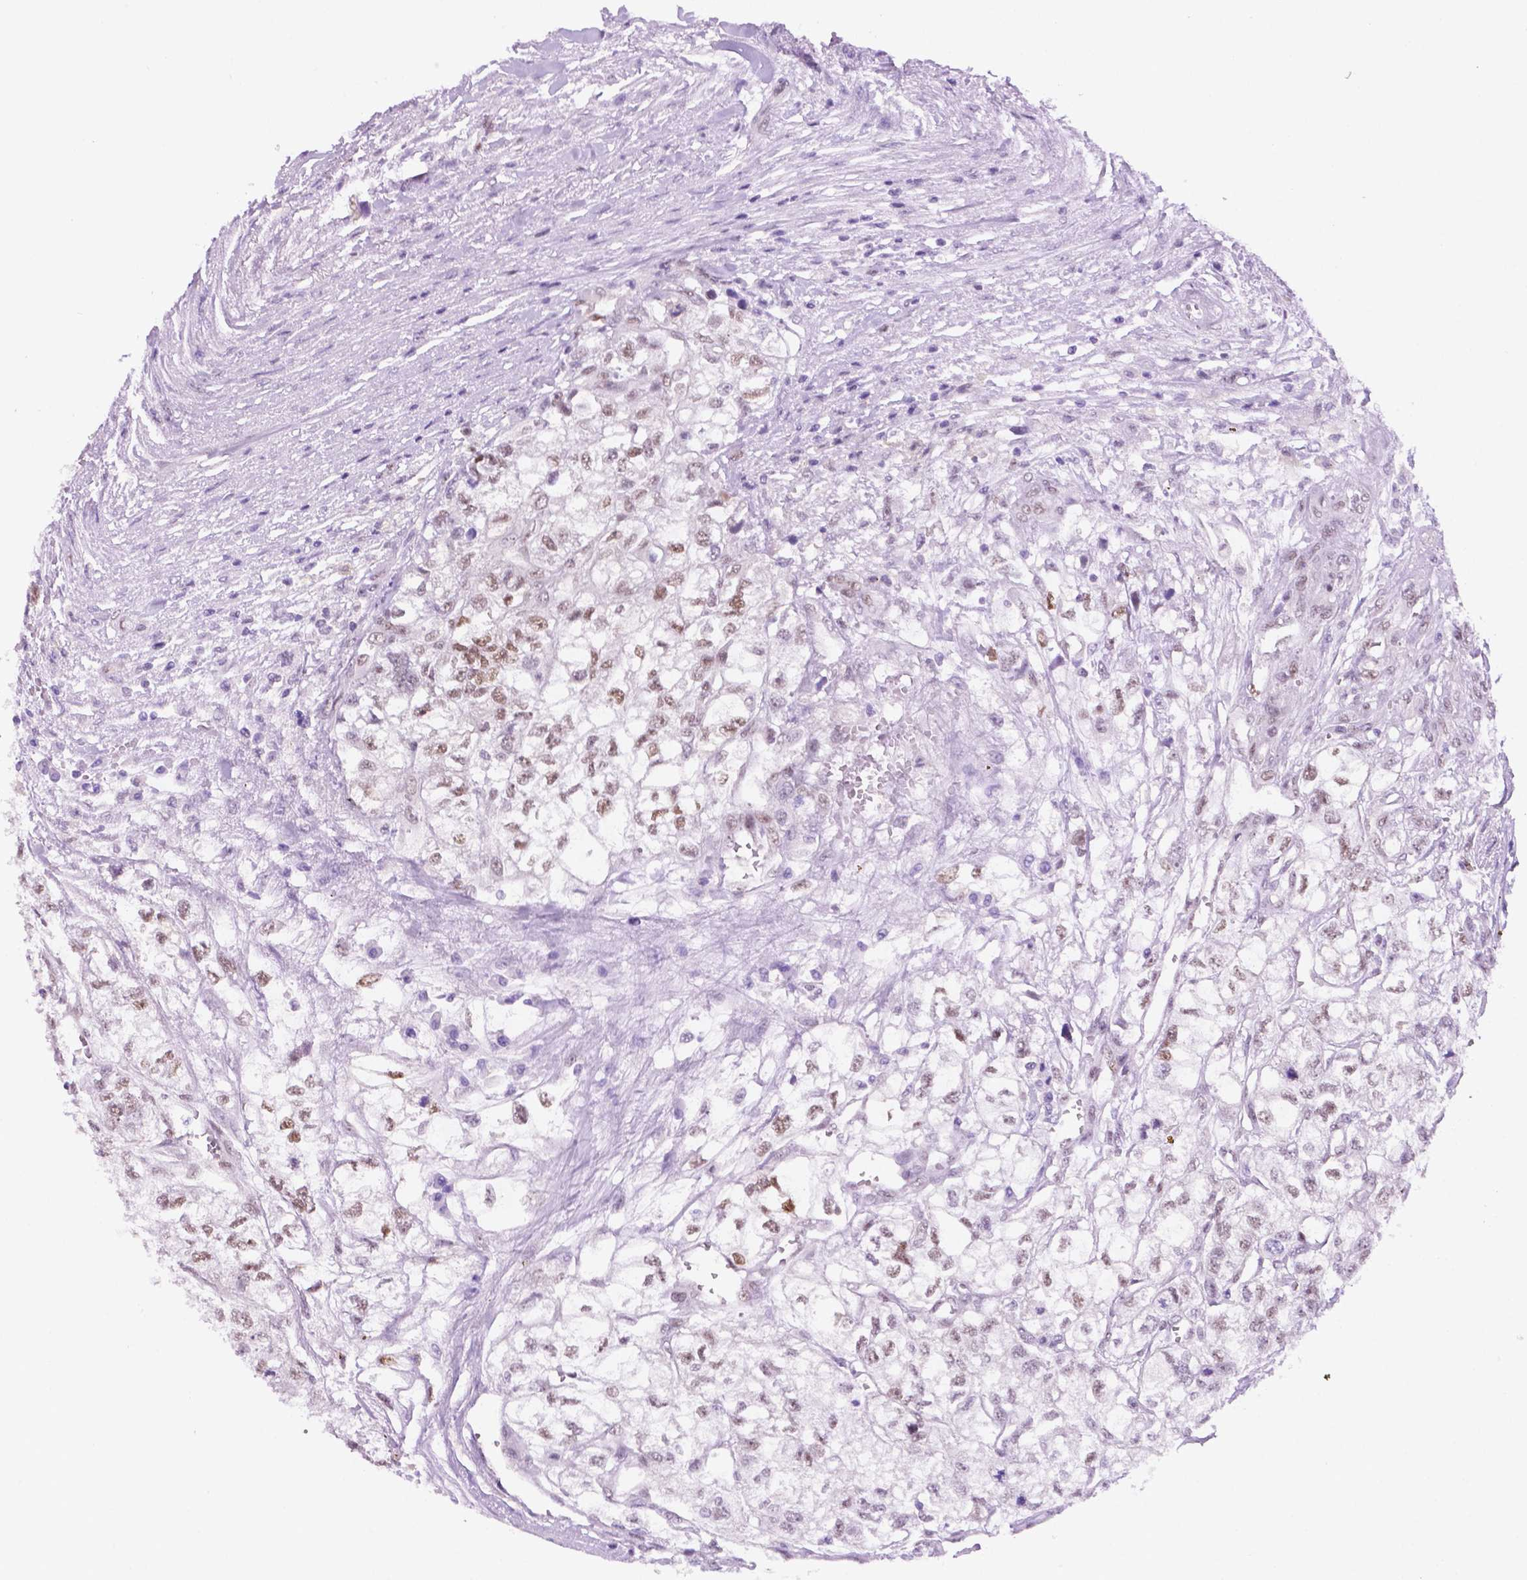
{"staining": {"intensity": "moderate", "quantity": "25%-75%", "location": "nuclear"}, "tissue": "renal cancer", "cell_type": "Tumor cells", "image_type": "cancer", "snomed": [{"axis": "morphology", "description": "Adenocarcinoma, NOS"}, {"axis": "topography", "description": "Kidney"}], "caption": "Renal adenocarcinoma stained for a protein shows moderate nuclear positivity in tumor cells. The staining was performed using DAB, with brown indicating positive protein expression. Nuclei are stained blue with hematoxylin.", "gene": "ERF", "patient": {"sex": "male", "age": 56}}